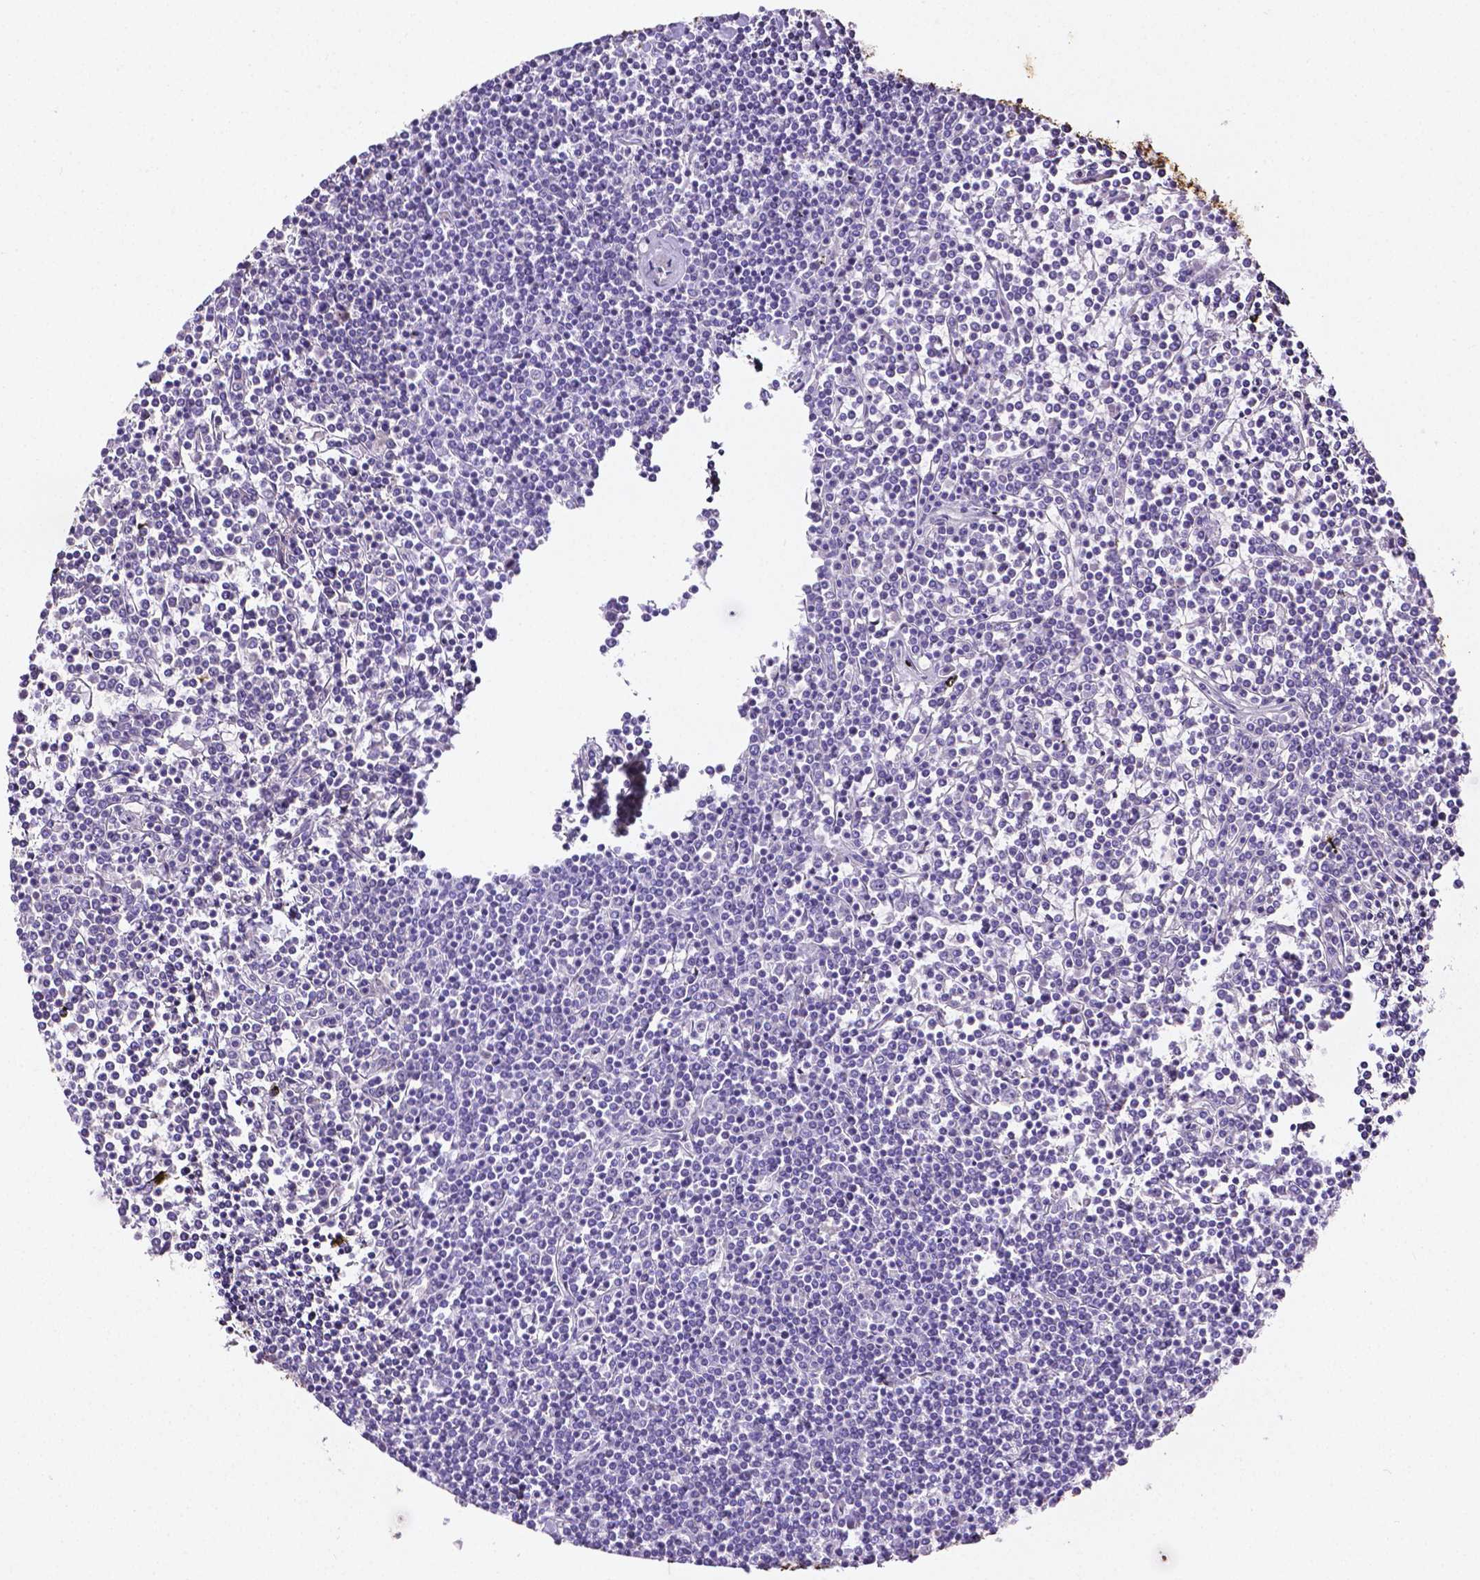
{"staining": {"intensity": "negative", "quantity": "none", "location": "none"}, "tissue": "lymphoma", "cell_type": "Tumor cells", "image_type": "cancer", "snomed": [{"axis": "morphology", "description": "Malignant lymphoma, non-Hodgkin's type, Low grade"}, {"axis": "topography", "description": "Spleen"}], "caption": "Immunohistochemical staining of human low-grade malignant lymphoma, non-Hodgkin's type displays no significant staining in tumor cells.", "gene": "SLC22A2", "patient": {"sex": "female", "age": 19}}